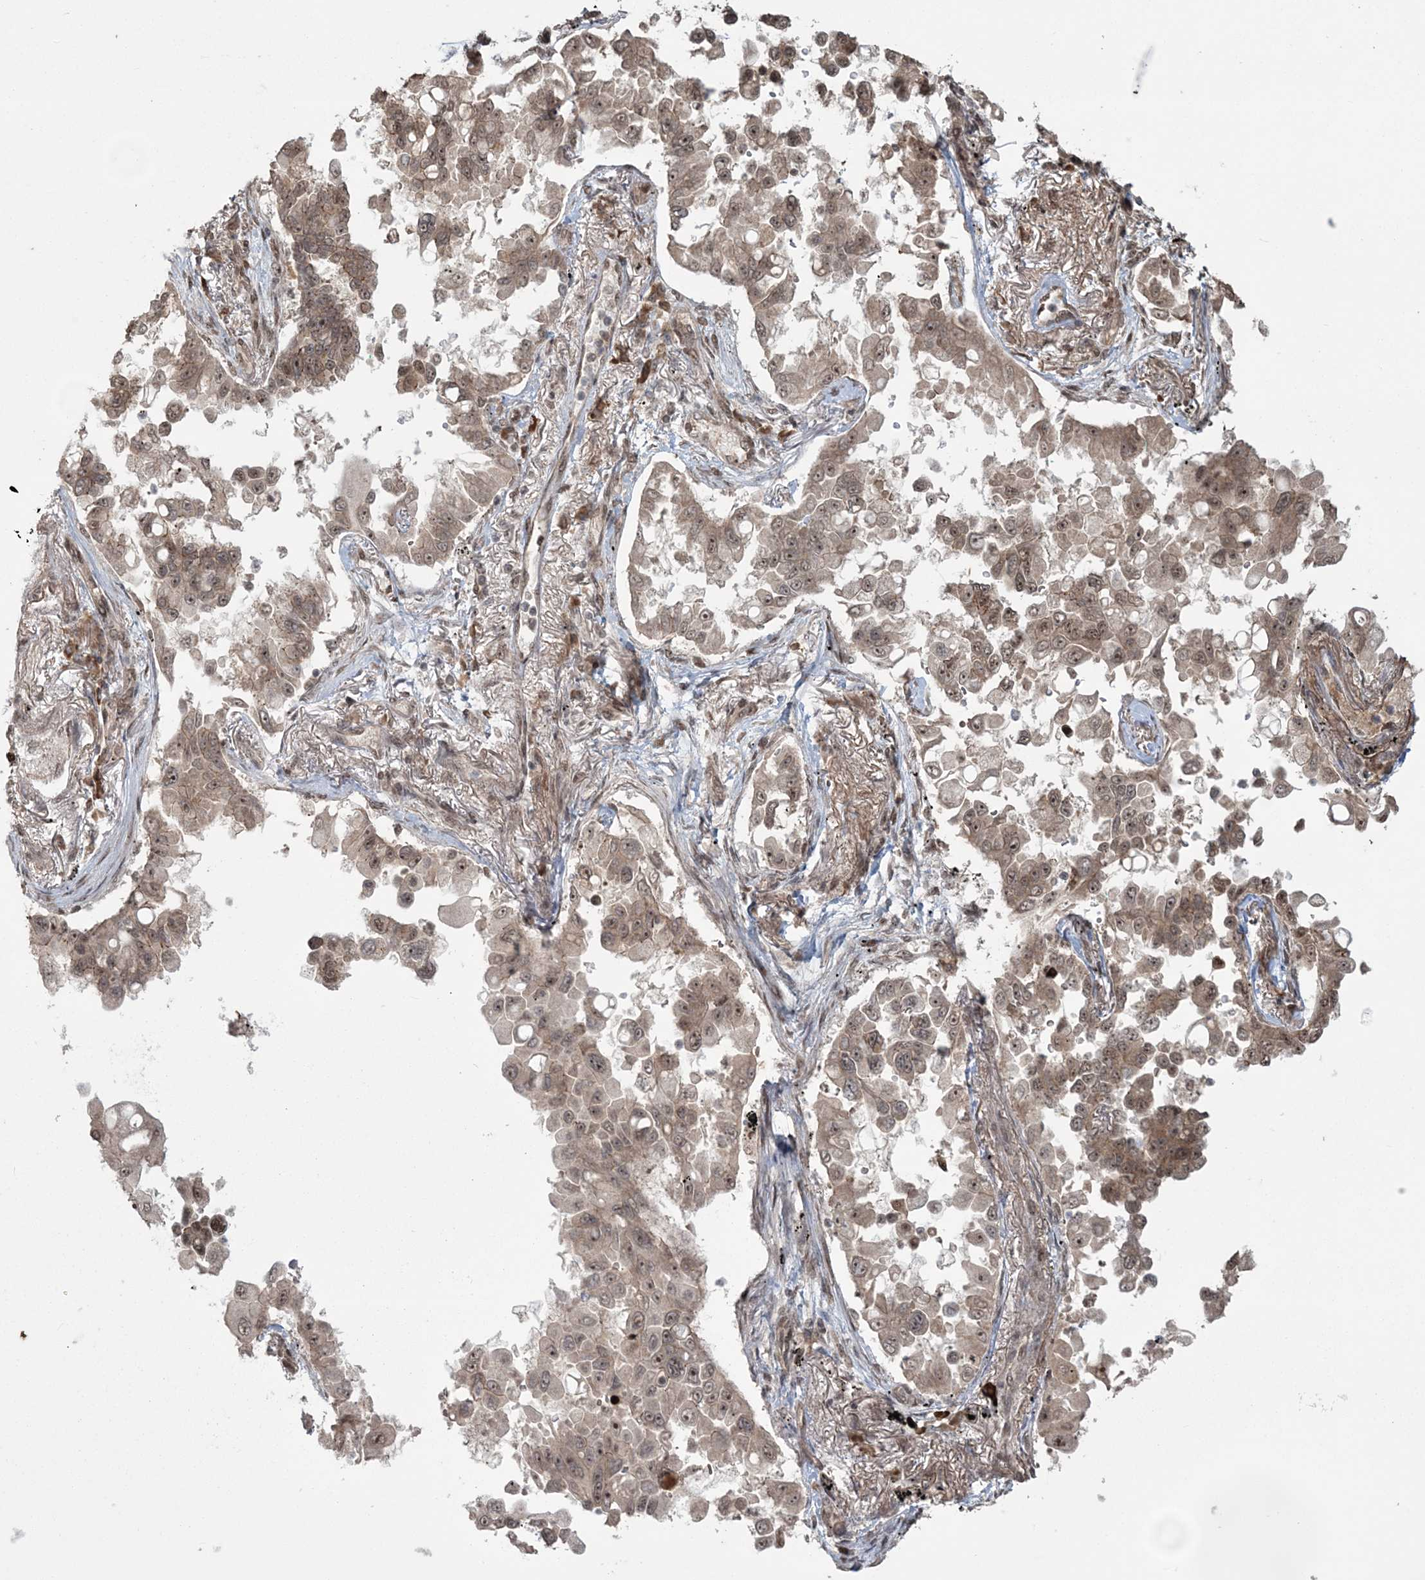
{"staining": {"intensity": "weak", "quantity": ">75%", "location": "cytoplasmic/membranous,nuclear"}, "tissue": "lung cancer", "cell_type": "Tumor cells", "image_type": "cancer", "snomed": [{"axis": "morphology", "description": "Adenocarcinoma, NOS"}, {"axis": "topography", "description": "Lung"}], "caption": "Lung cancer stained with immunohistochemistry (IHC) displays weak cytoplasmic/membranous and nuclear expression in about >75% of tumor cells.", "gene": "EPB41L4A", "patient": {"sex": "female", "age": 67}}